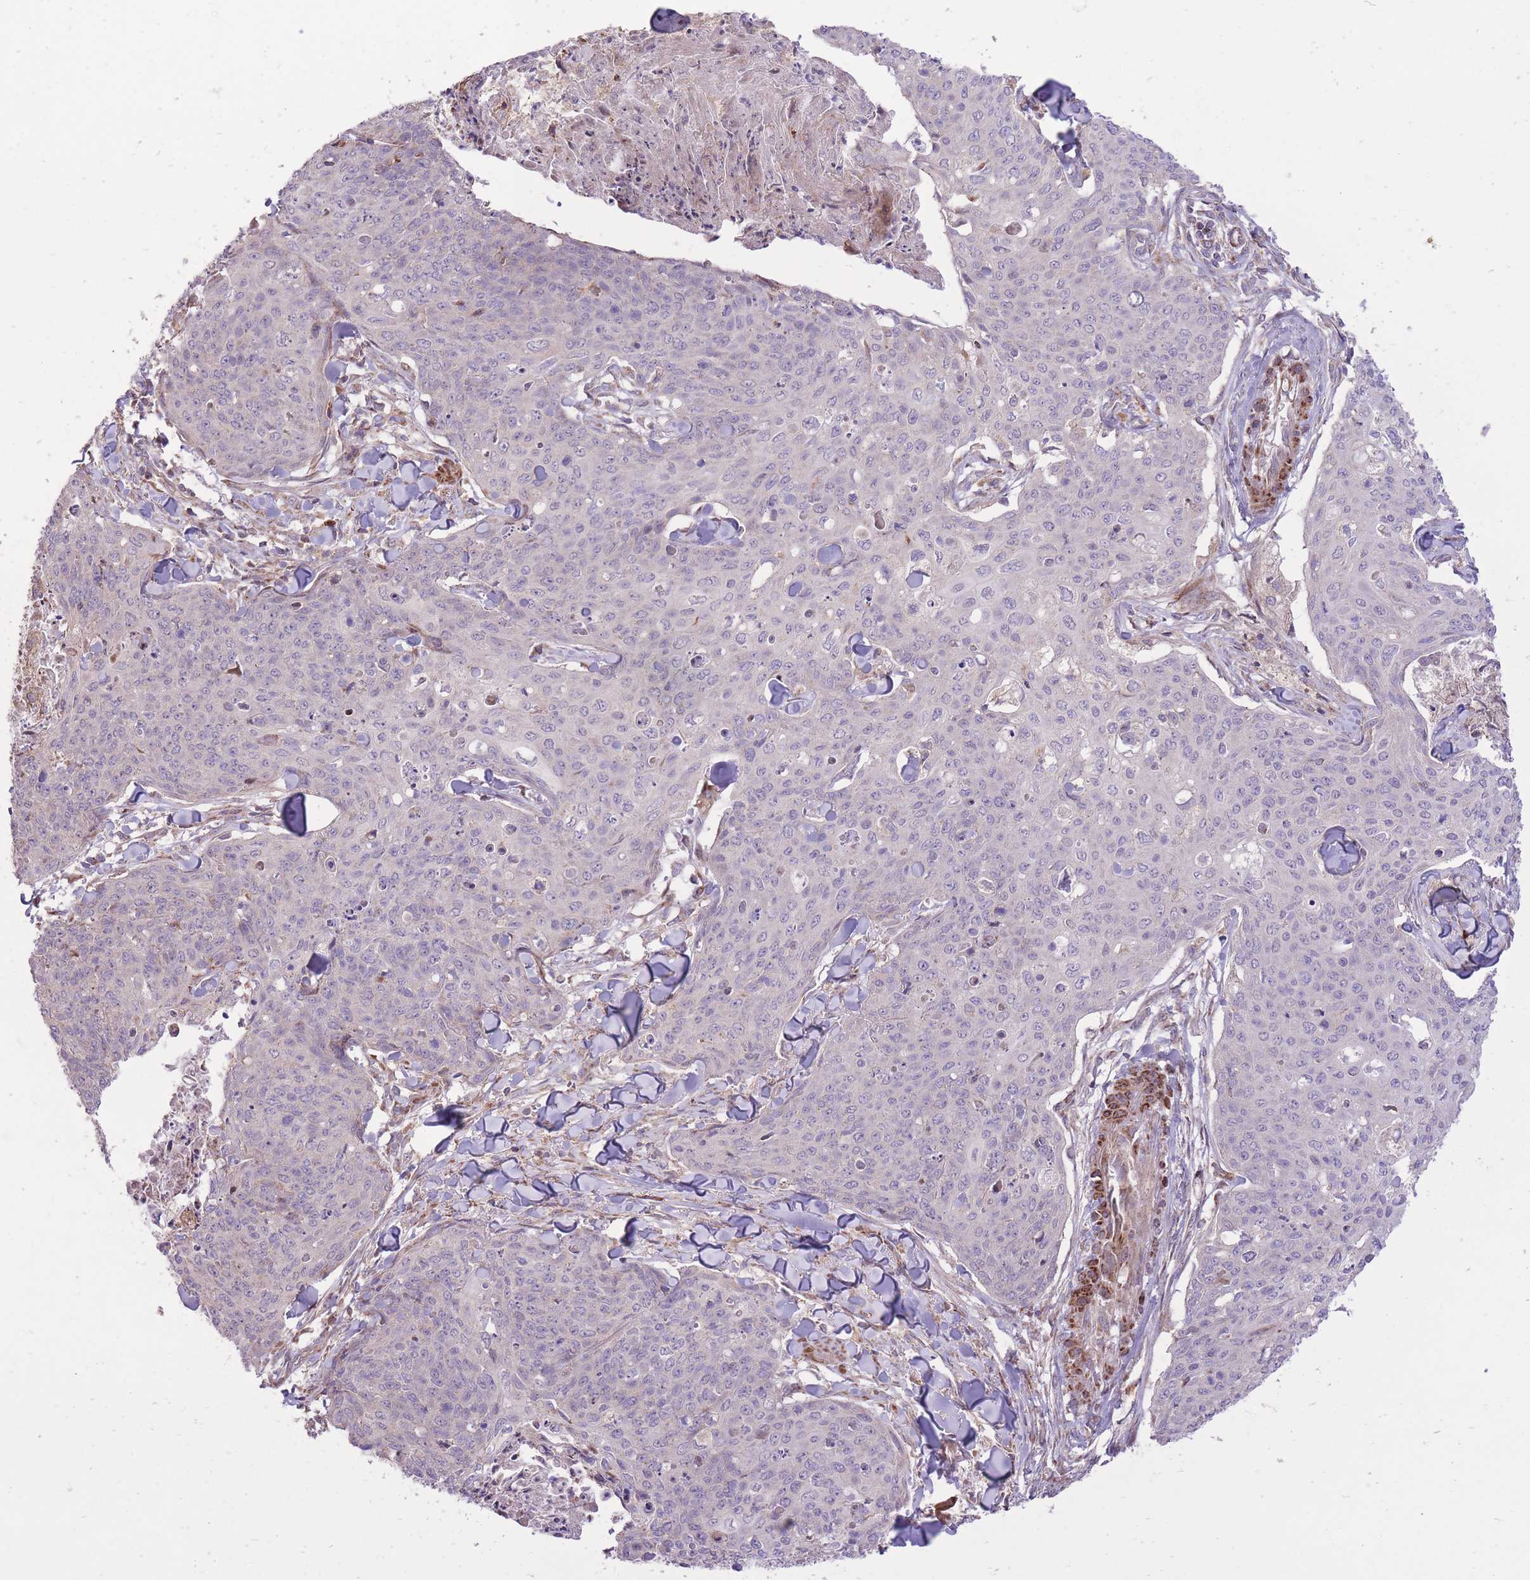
{"staining": {"intensity": "negative", "quantity": "none", "location": "none"}, "tissue": "skin cancer", "cell_type": "Tumor cells", "image_type": "cancer", "snomed": [{"axis": "morphology", "description": "Squamous cell carcinoma, NOS"}, {"axis": "topography", "description": "Skin"}, {"axis": "topography", "description": "Vulva"}], "caption": "An image of human skin cancer (squamous cell carcinoma) is negative for staining in tumor cells.", "gene": "SLC4A4", "patient": {"sex": "female", "age": 85}}